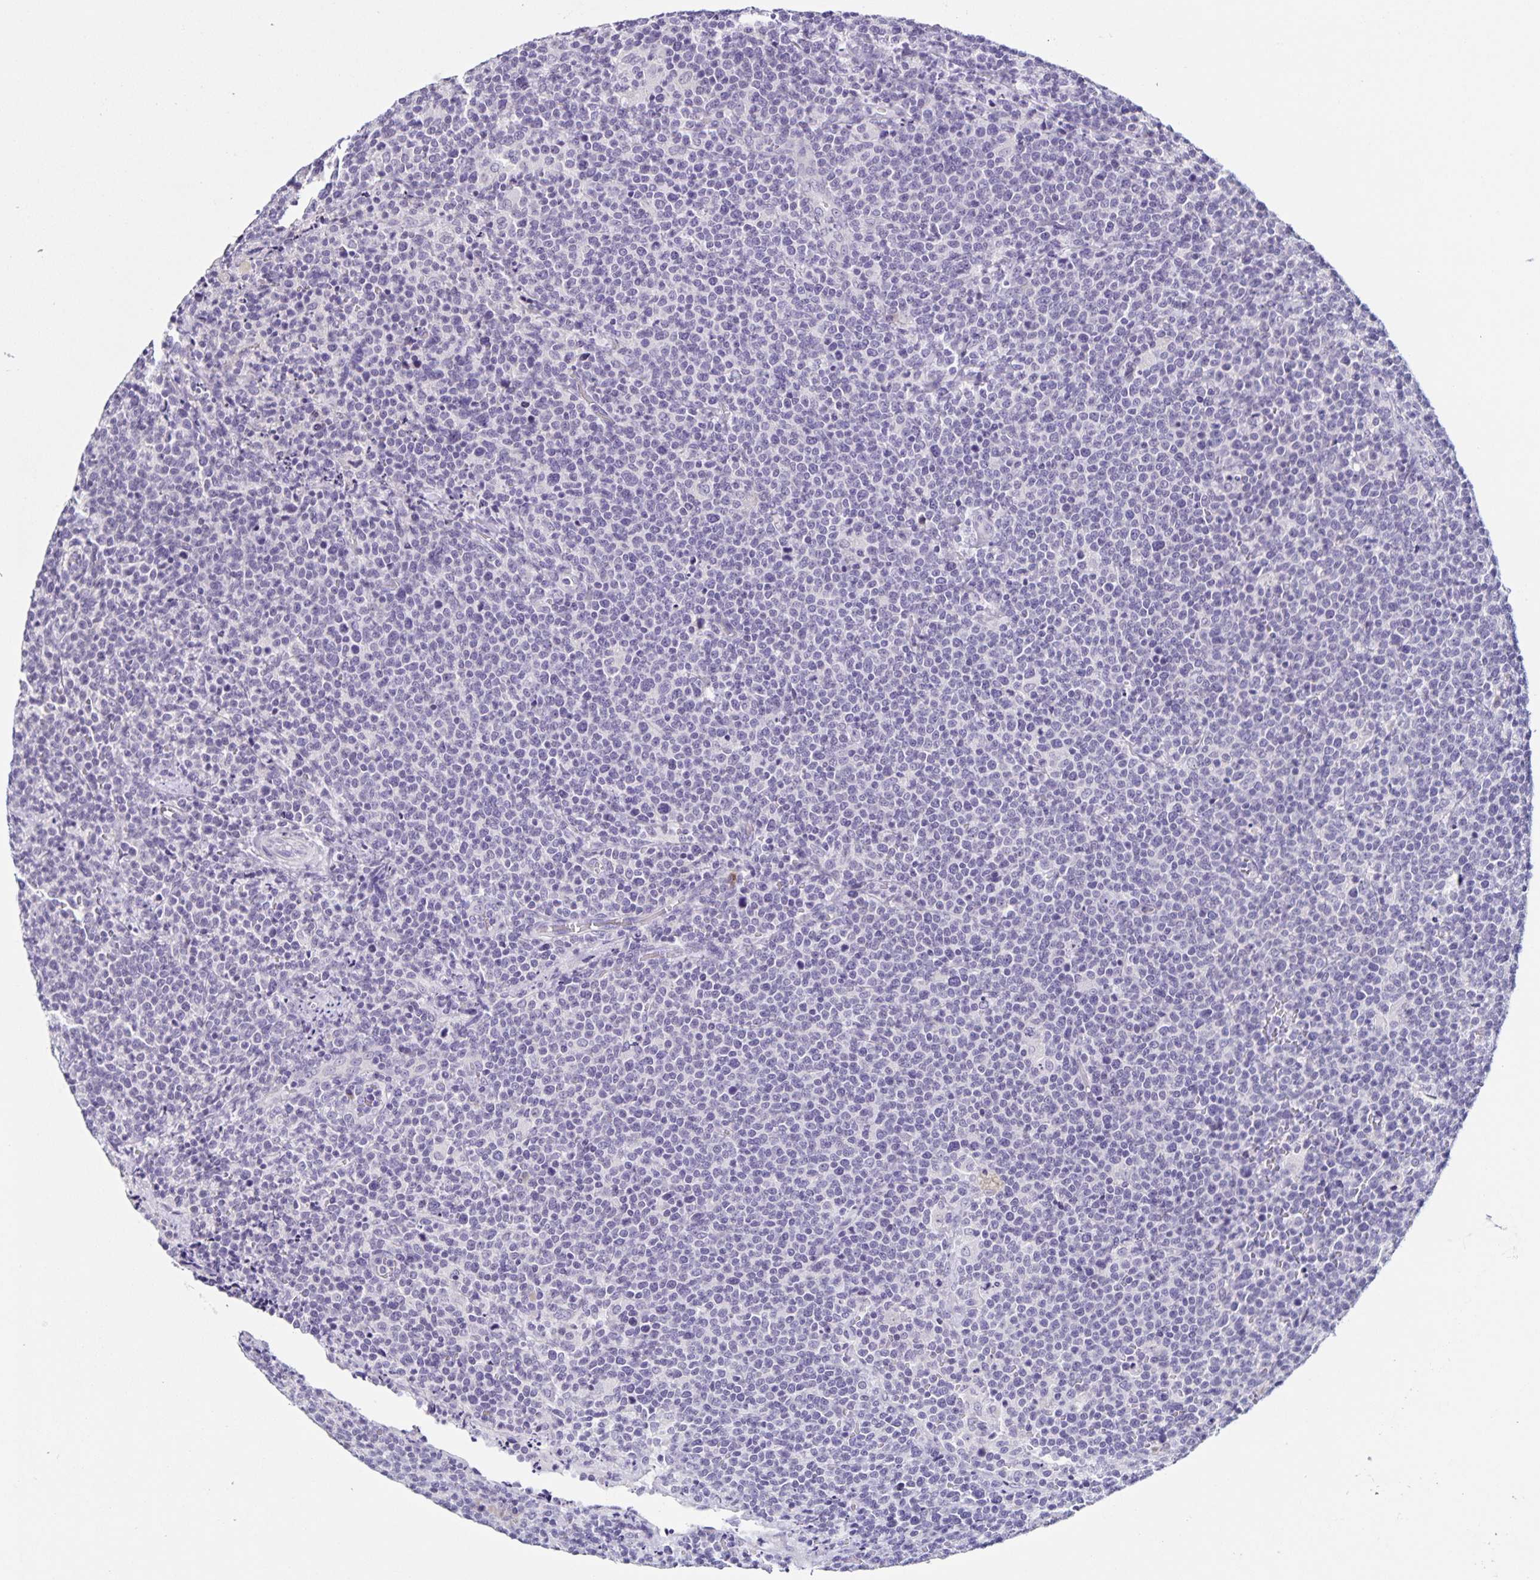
{"staining": {"intensity": "negative", "quantity": "none", "location": "none"}, "tissue": "lymphoma", "cell_type": "Tumor cells", "image_type": "cancer", "snomed": [{"axis": "morphology", "description": "Malignant lymphoma, non-Hodgkin's type, High grade"}, {"axis": "topography", "description": "Lymph node"}], "caption": "Tumor cells show no significant protein expression in lymphoma.", "gene": "SLC12A3", "patient": {"sex": "male", "age": 61}}